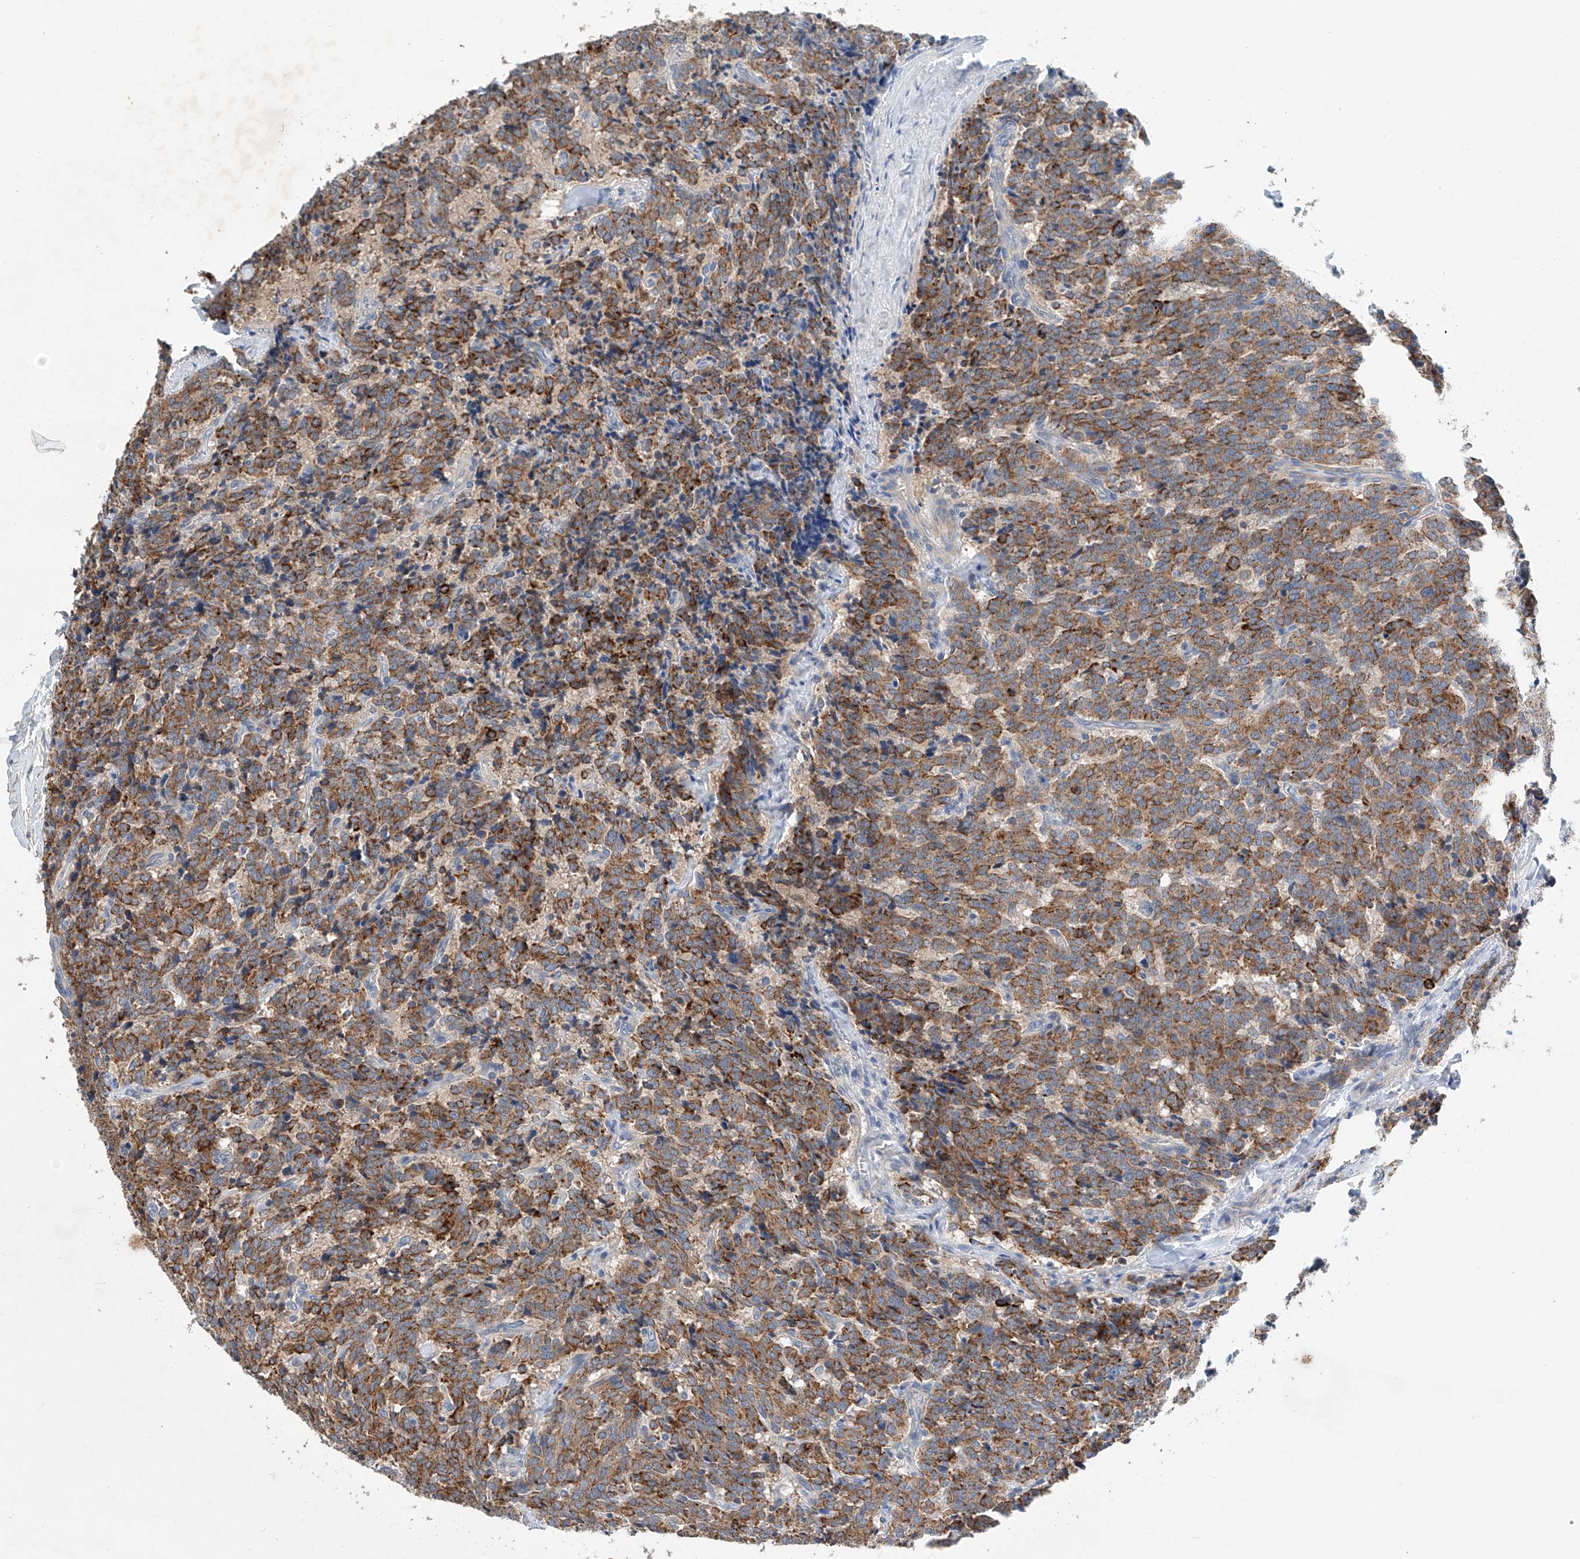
{"staining": {"intensity": "strong", "quantity": ">75%", "location": "cytoplasmic/membranous"}, "tissue": "carcinoid", "cell_type": "Tumor cells", "image_type": "cancer", "snomed": [{"axis": "morphology", "description": "Carcinoid, malignant, NOS"}, {"axis": "topography", "description": "Lung"}], "caption": "Immunohistochemical staining of human malignant carcinoid exhibits high levels of strong cytoplasmic/membranous positivity in about >75% of tumor cells. (DAB IHC with brightfield microscopy, high magnification).", "gene": "GPC4", "patient": {"sex": "female", "age": 46}}